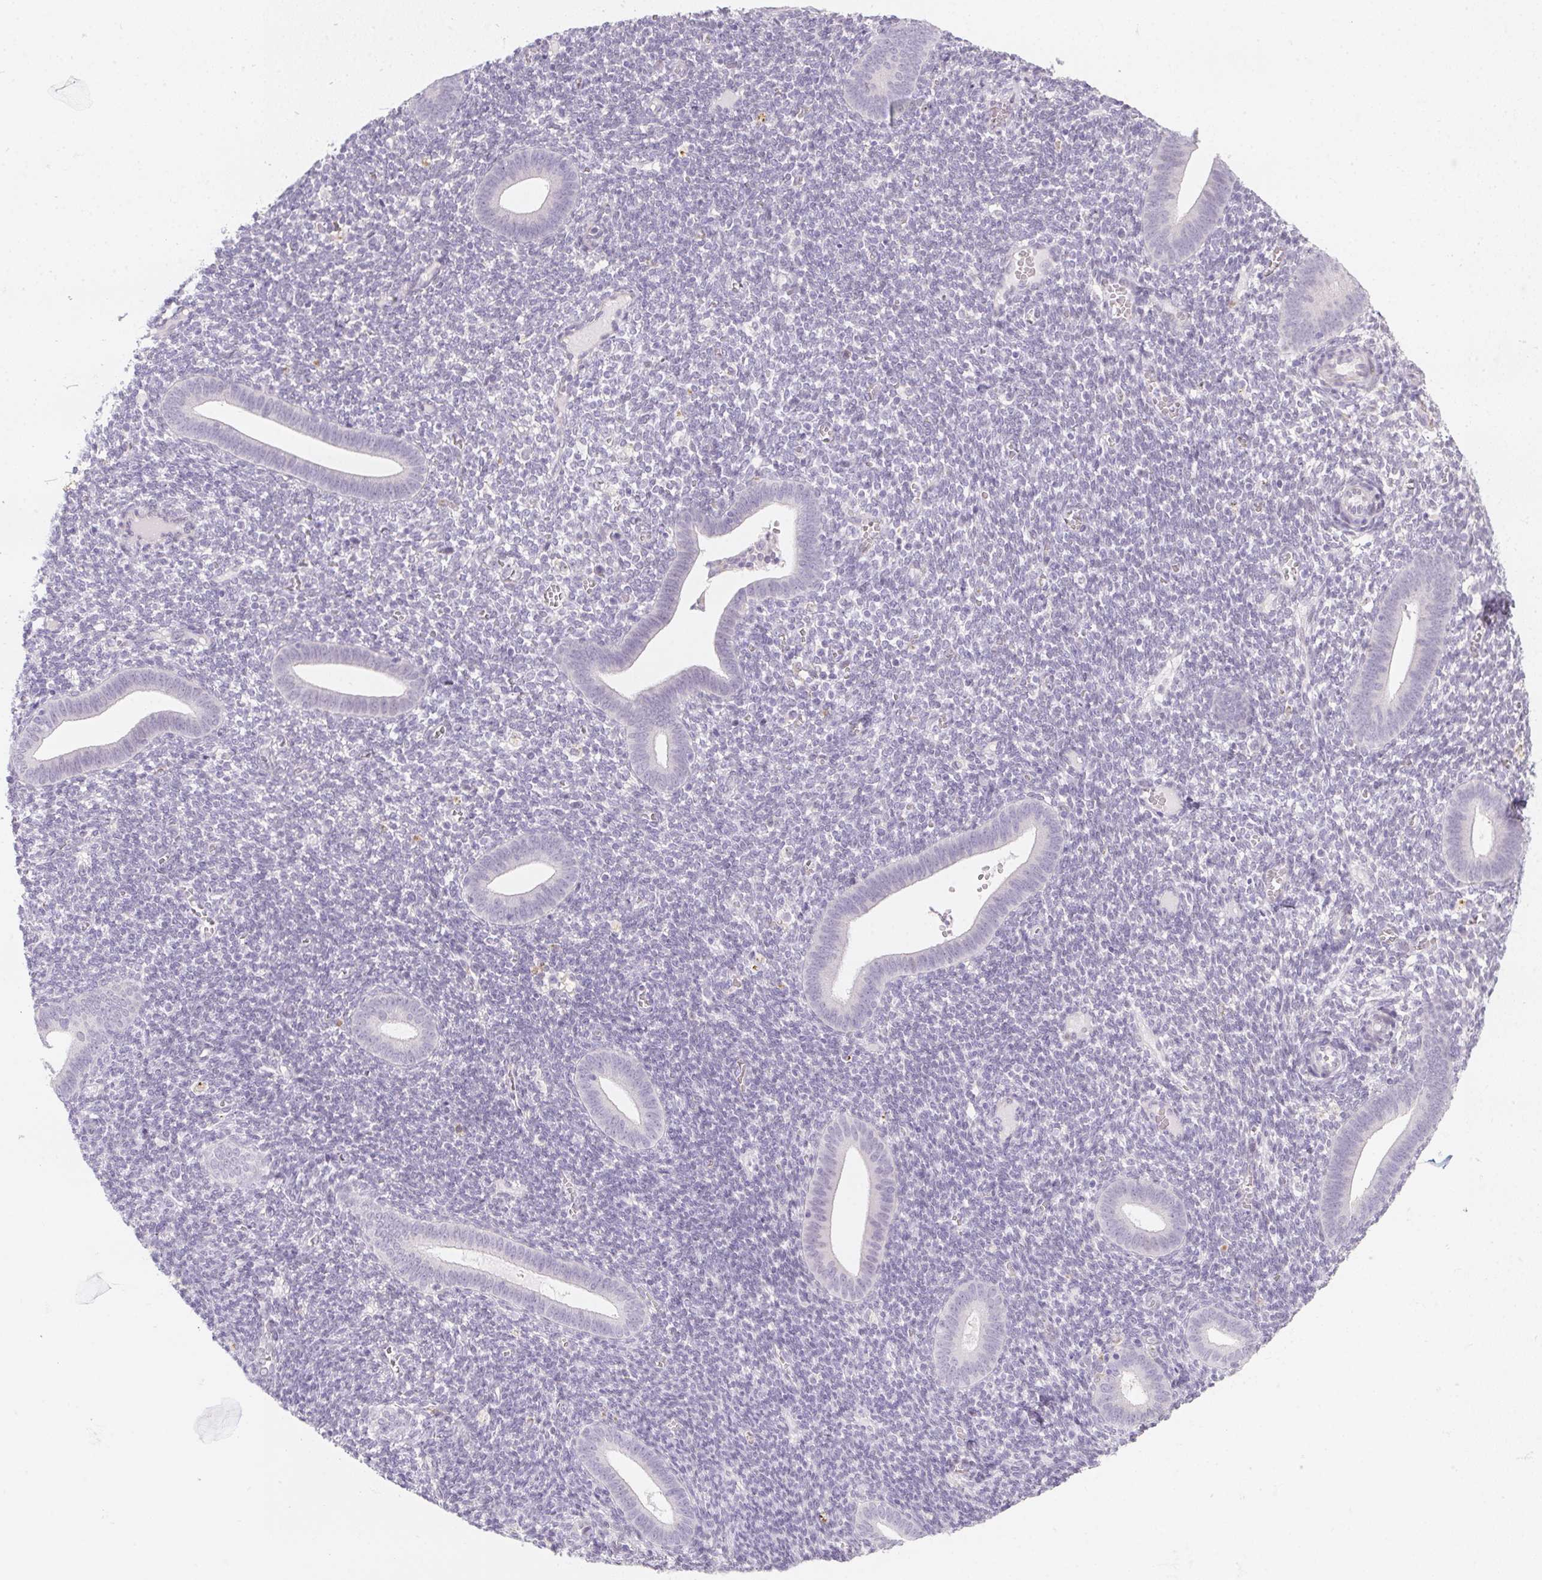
{"staining": {"intensity": "negative", "quantity": "none", "location": "none"}, "tissue": "endometrium", "cell_type": "Cells in endometrial stroma", "image_type": "normal", "snomed": [{"axis": "morphology", "description": "Normal tissue, NOS"}, {"axis": "topography", "description": "Endometrium"}], "caption": "A histopathology image of human endometrium is negative for staining in cells in endometrial stroma. (Stains: DAB (3,3'-diaminobenzidine) immunohistochemistry with hematoxylin counter stain, Microscopy: brightfield microscopy at high magnification).", "gene": "MORC1", "patient": {"sex": "female", "age": 25}}